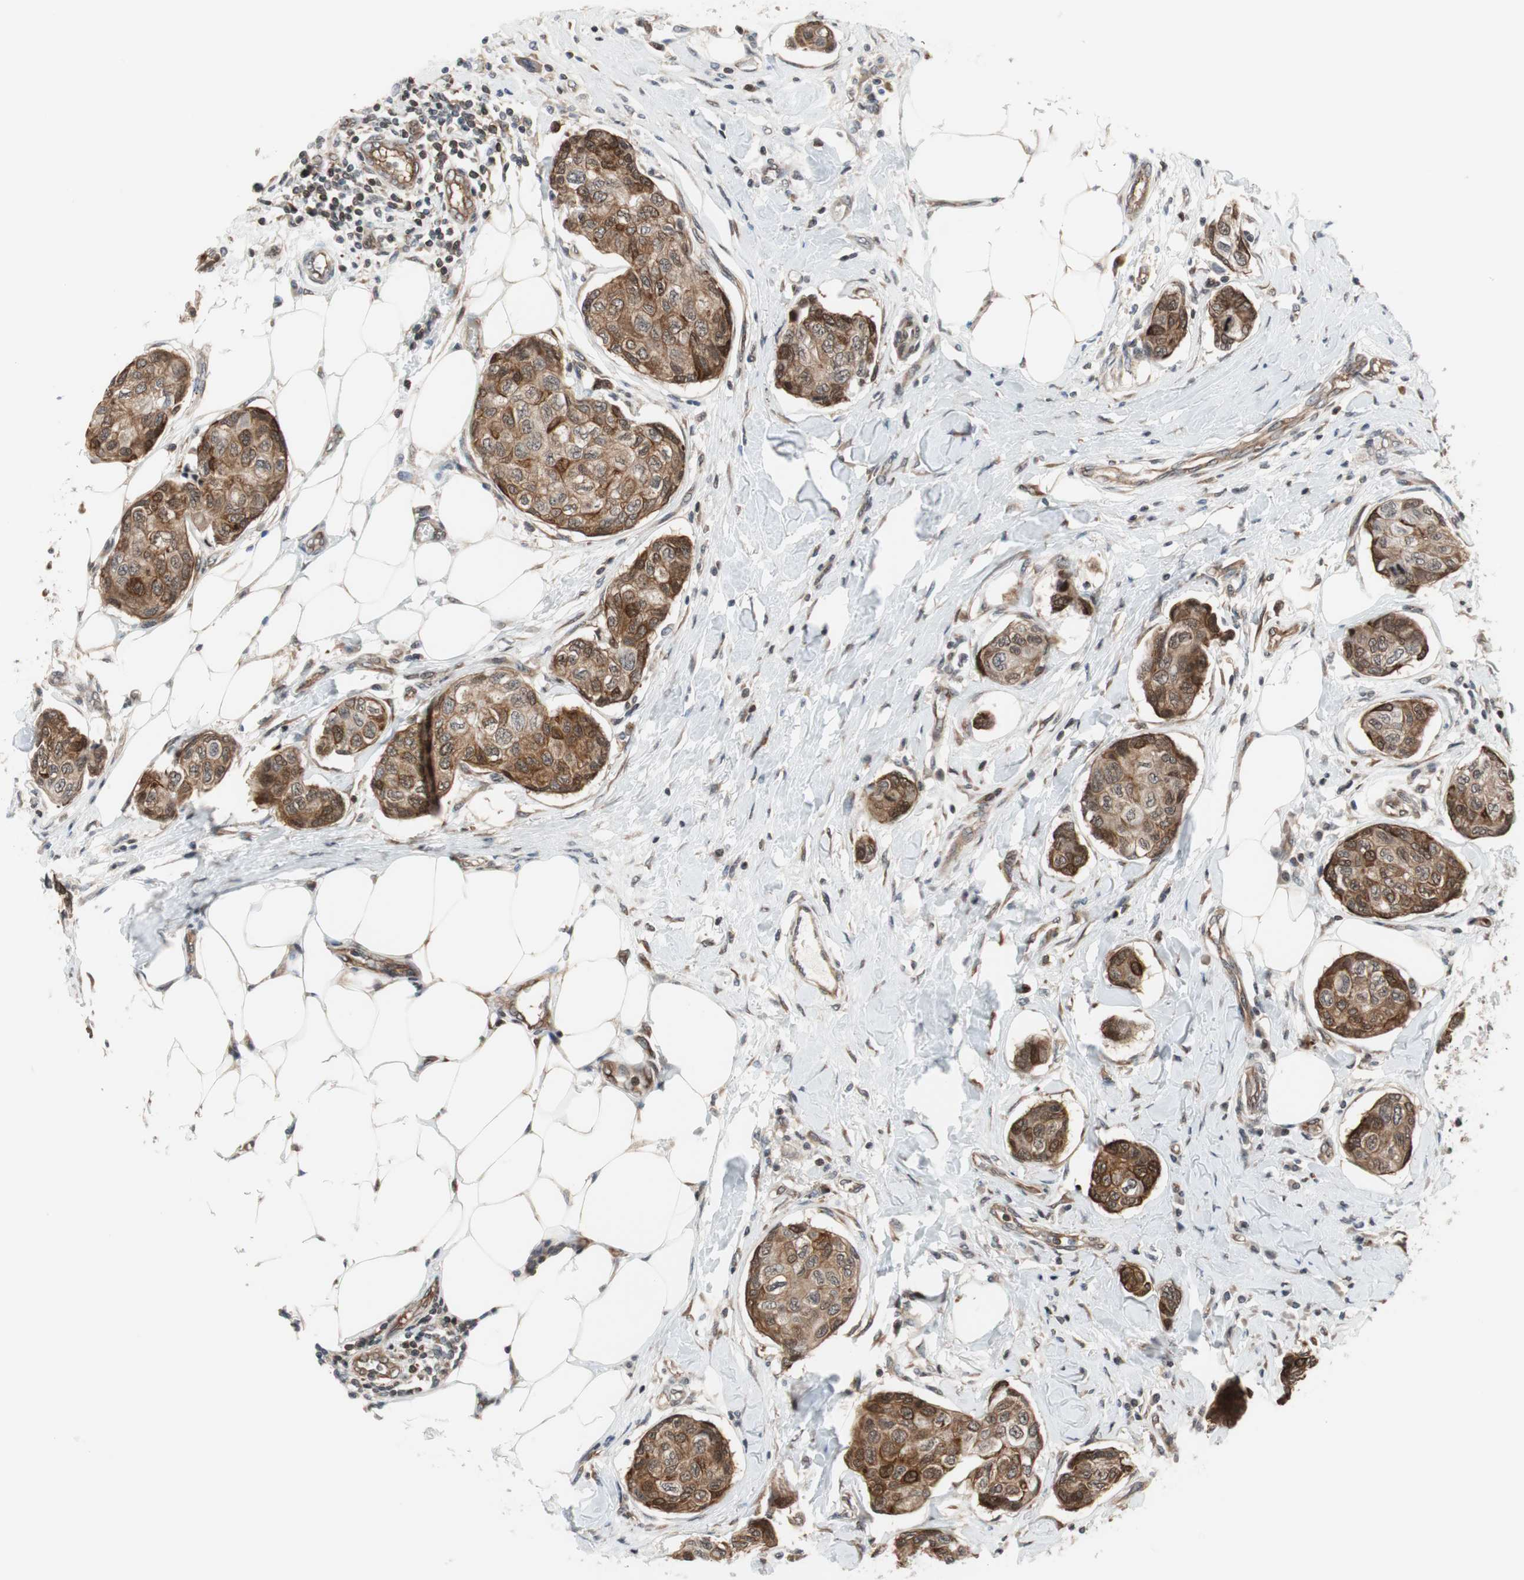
{"staining": {"intensity": "strong", "quantity": ">75%", "location": "cytoplasmic/membranous"}, "tissue": "breast cancer", "cell_type": "Tumor cells", "image_type": "cancer", "snomed": [{"axis": "morphology", "description": "Duct carcinoma"}, {"axis": "topography", "description": "Breast"}], "caption": "Immunohistochemical staining of human breast cancer shows high levels of strong cytoplasmic/membranous protein expression in about >75% of tumor cells. Using DAB (3,3'-diaminobenzidine) (brown) and hematoxylin (blue) stains, captured at high magnification using brightfield microscopy.", "gene": "ZNF512B", "patient": {"sex": "female", "age": 80}}